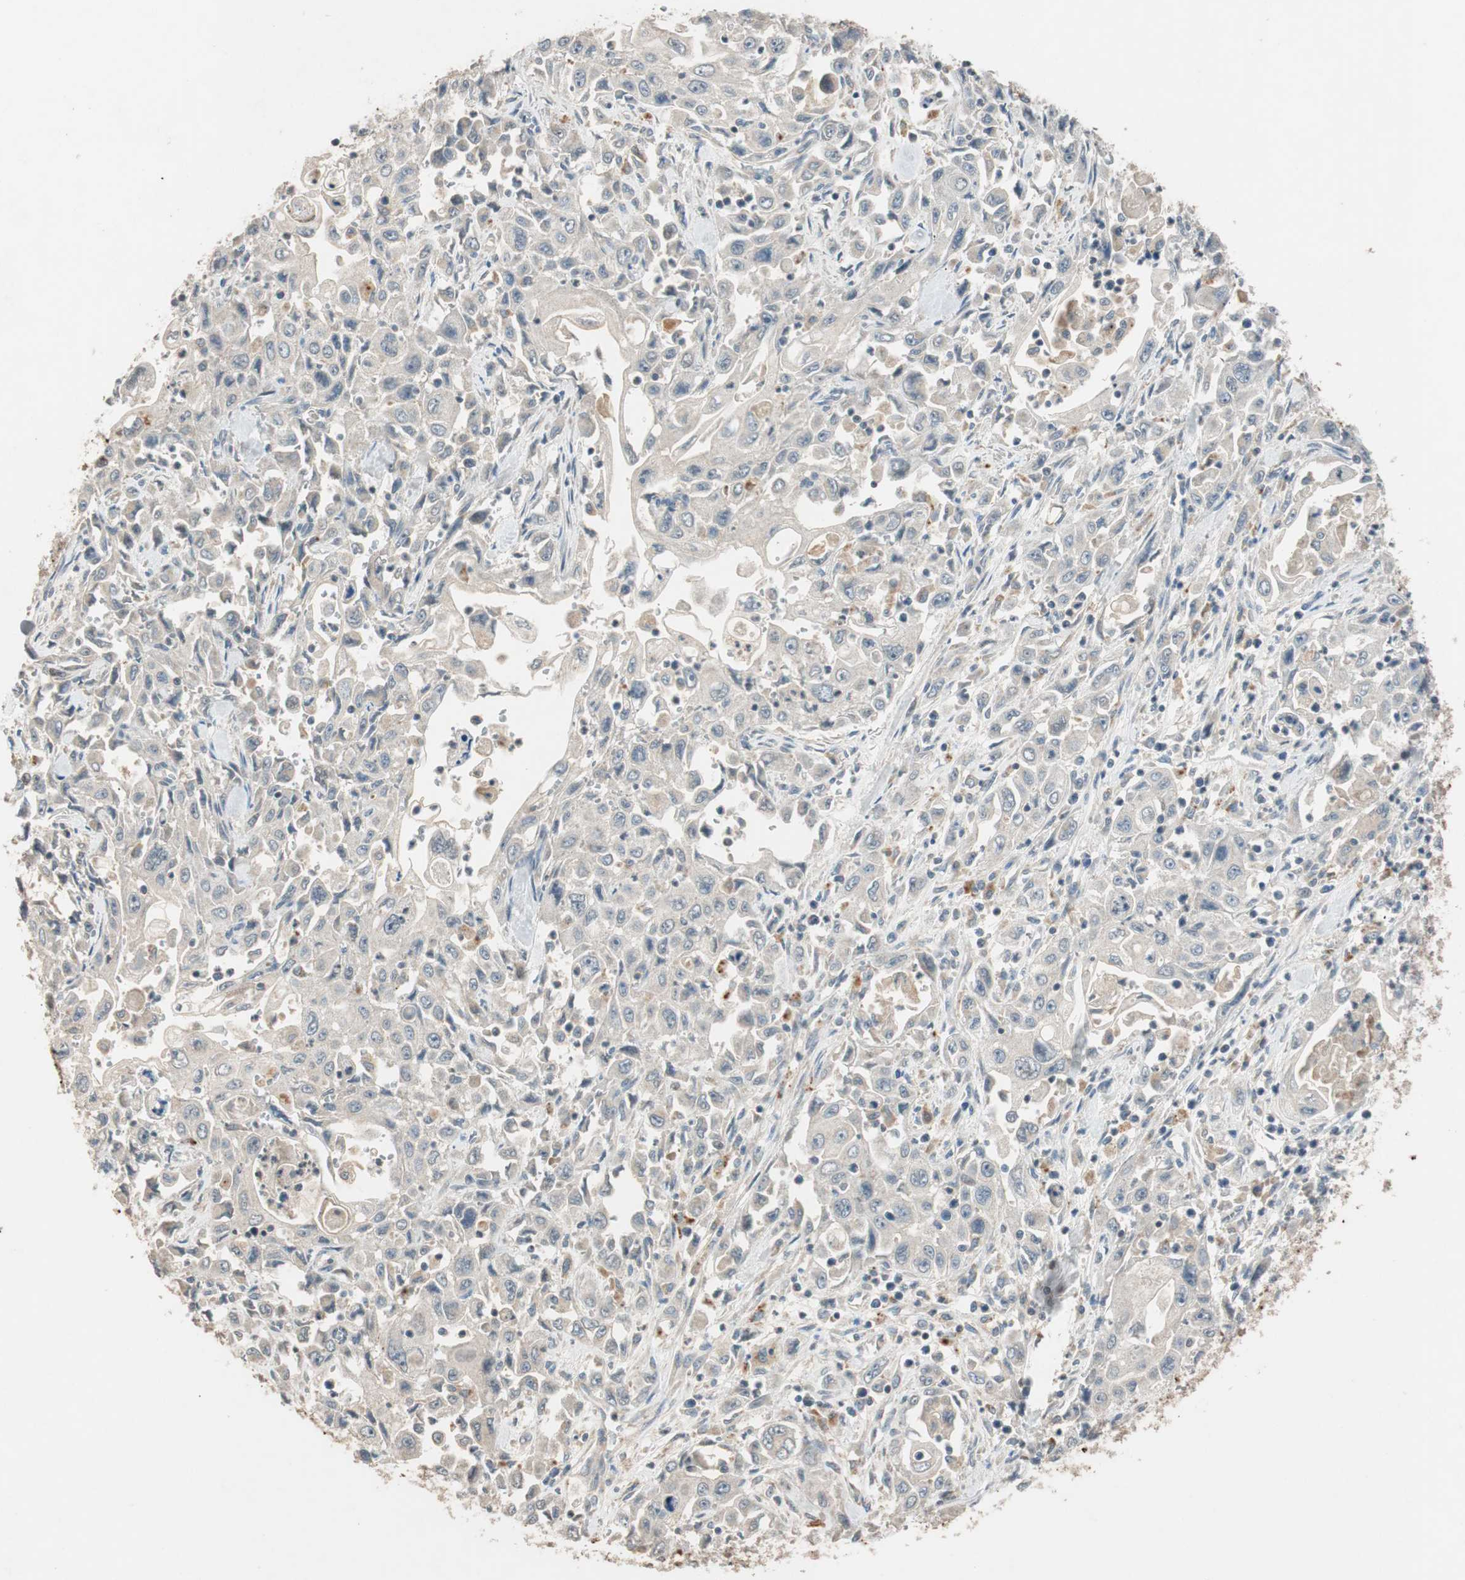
{"staining": {"intensity": "weak", "quantity": ">75%", "location": "cytoplasmic/membranous"}, "tissue": "pancreatic cancer", "cell_type": "Tumor cells", "image_type": "cancer", "snomed": [{"axis": "morphology", "description": "Adenocarcinoma, NOS"}, {"axis": "topography", "description": "Pancreas"}], "caption": "Pancreatic cancer (adenocarcinoma) was stained to show a protein in brown. There is low levels of weak cytoplasmic/membranous positivity in about >75% of tumor cells. The protein is shown in brown color, while the nuclei are stained blue.", "gene": "GLB1", "patient": {"sex": "male", "age": 70}}